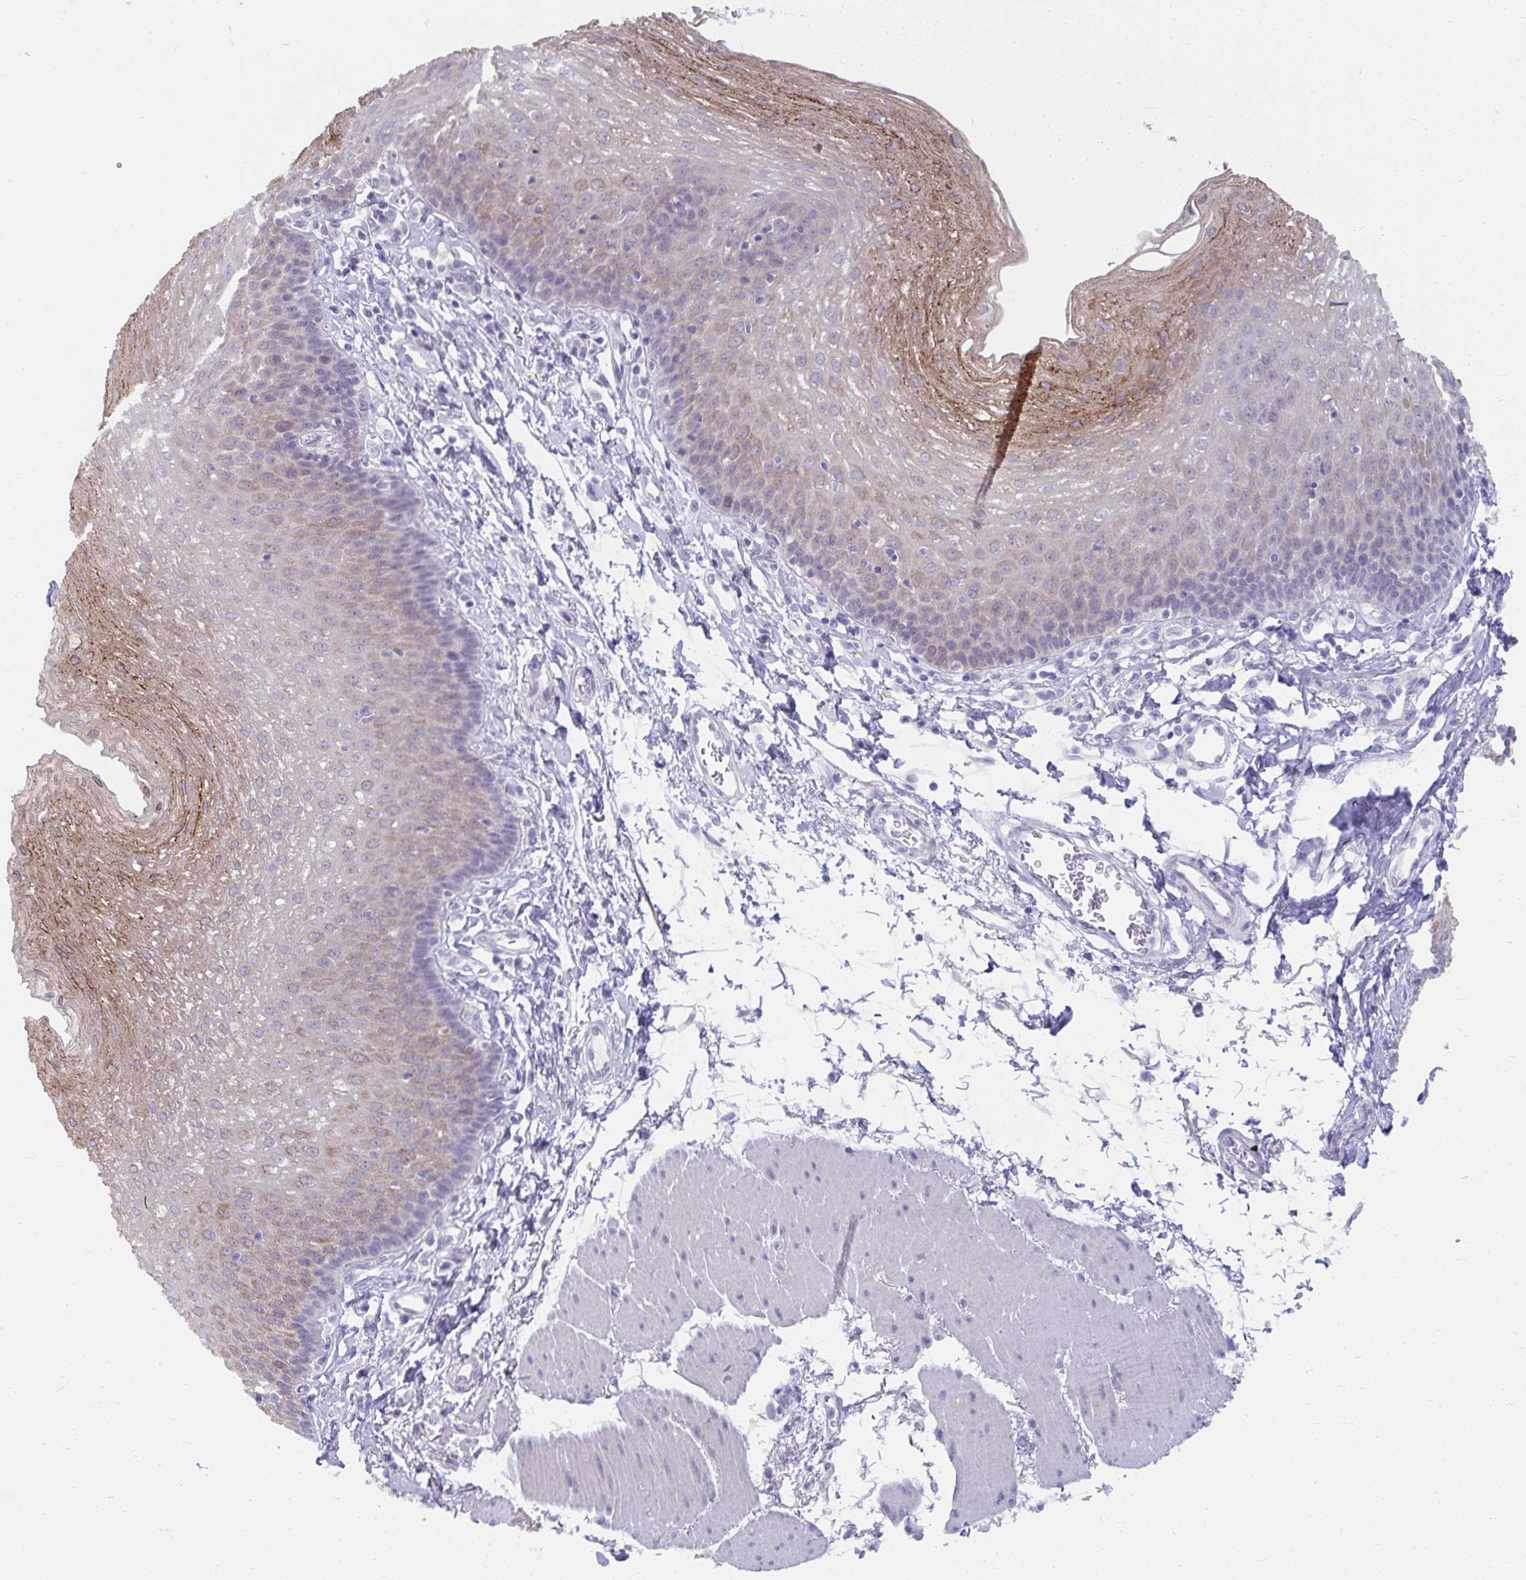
{"staining": {"intensity": "moderate", "quantity": "<25%", "location": "cytoplasmic/membranous"}, "tissue": "esophagus", "cell_type": "Squamous epithelial cells", "image_type": "normal", "snomed": [{"axis": "morphology", "description": "Normal tissue, NOS"}, {"axis": "topography", "description": "Esophagus"}], "caption": "IHC micrograph of unremarkable esophagus: esophagus stained using IHC reveals low levels of moderate protein expression localized specifically in the cytoplasmic/membranous of squamous epithelial cells, appearing as a cytoplasmic/membranous brown color.", "gene": "UGT3A2", "patient": {"sex": "female", "age": 81}}